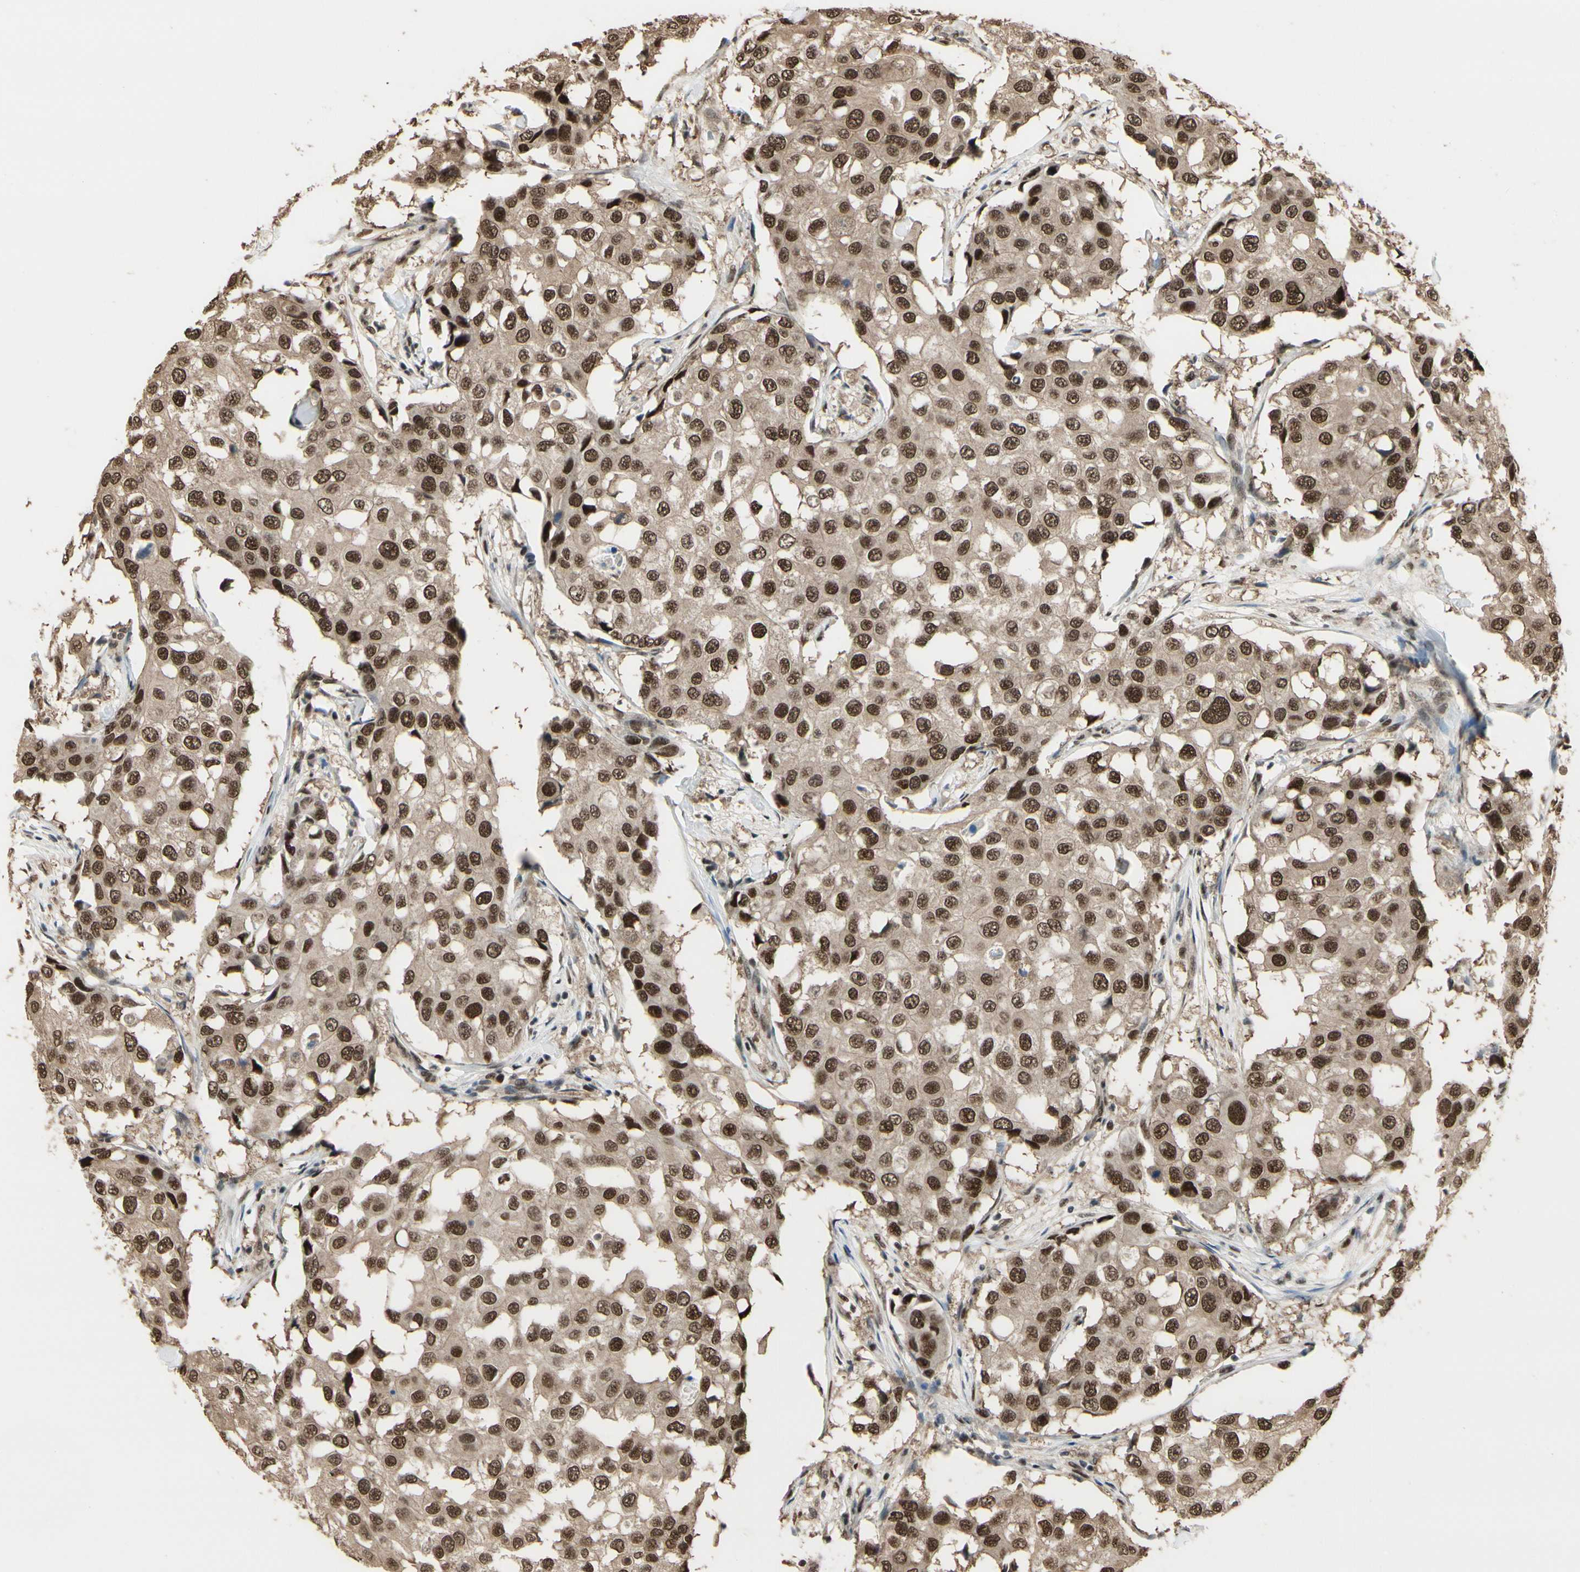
{"staining": {"intensity": "strong", "quantity": ">75%", "location": "cytoplasmic/membranous,nuclear"}, "tissue": "breast cancer", "cell_type": "Tumor cells", "image_type": "cancer", "snomed": [{"axis": "morphology", "description": "Duct carcinoma"}, {"axis": "topography", "description": "Breast"}], "caption": "The immunohistochemical stain shows strong cytoplasmic/membranous and nuclear positivity in tumor cells of breast infiltrating ductal carcinoma tissue.", "gene": "HSF1", "patient": {"sex": "female", "age": 27}}